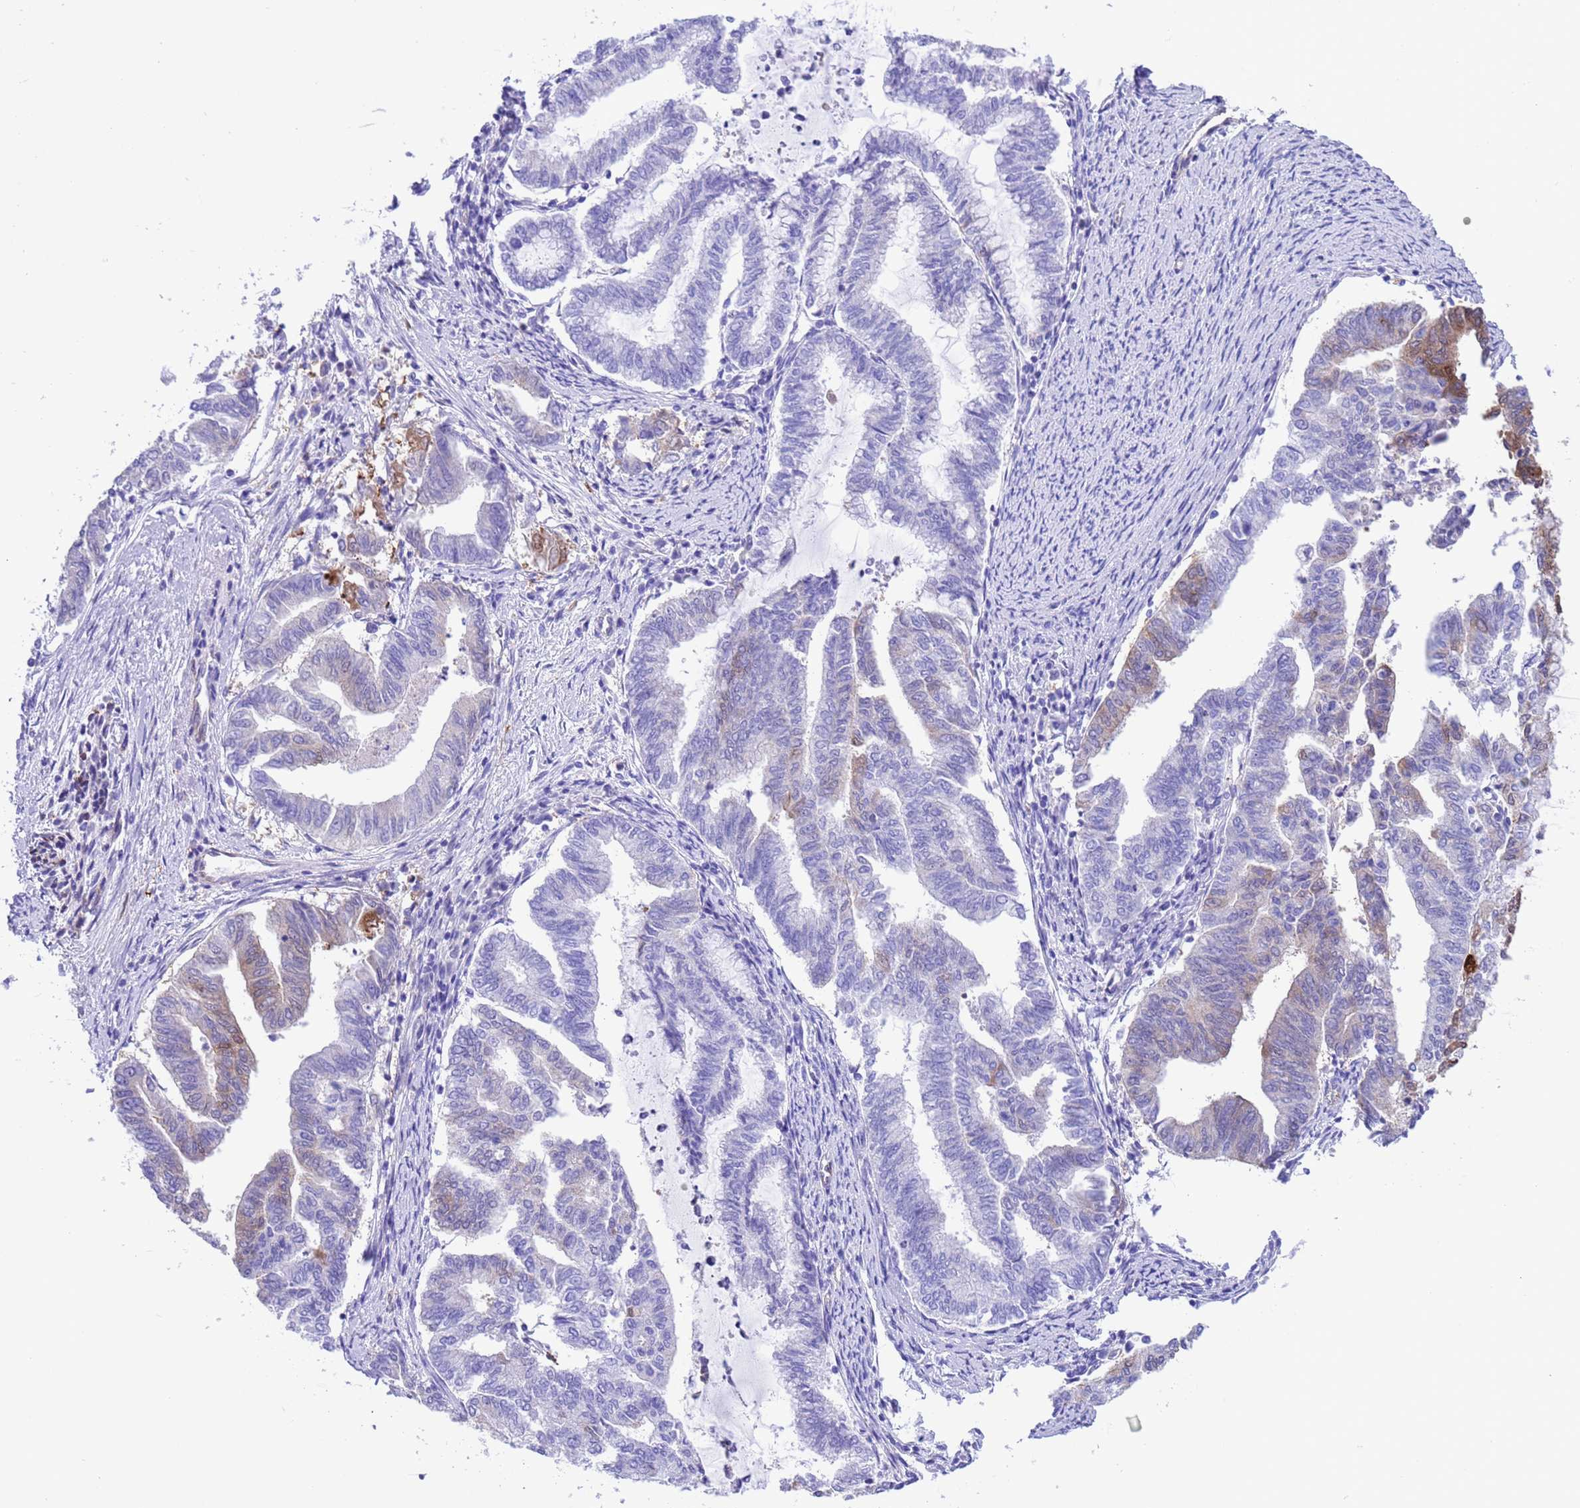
{"staining": {"intensity": "moderate", "quantity": "<25%", "location": "cytoplasmic/membranous,nuclear"}, "tissue": "endometrial cancer", "cell_type": "Tumor cells", "image_type": "cancer", "snomed": [{"axis": "morphology", "description": "Adenocarcinoma, NOS"}, {"axis": "topography", "description": "Endometrium"}], "caption": "Immunohistochemistry of human adenocarcinoma (endometrial) reveals low levels of moderate cytoplasmic/membranous and nuclear expression in about <25% of tumor cells. The protein is stained brown, and the nuclei are stained in blue (DAB (3,3'-diaminobenzidine) IHC with brightfield microscopy, high magnification).", "gene": "C6orf47", "patient": {"sex": "female", "age": 79}}